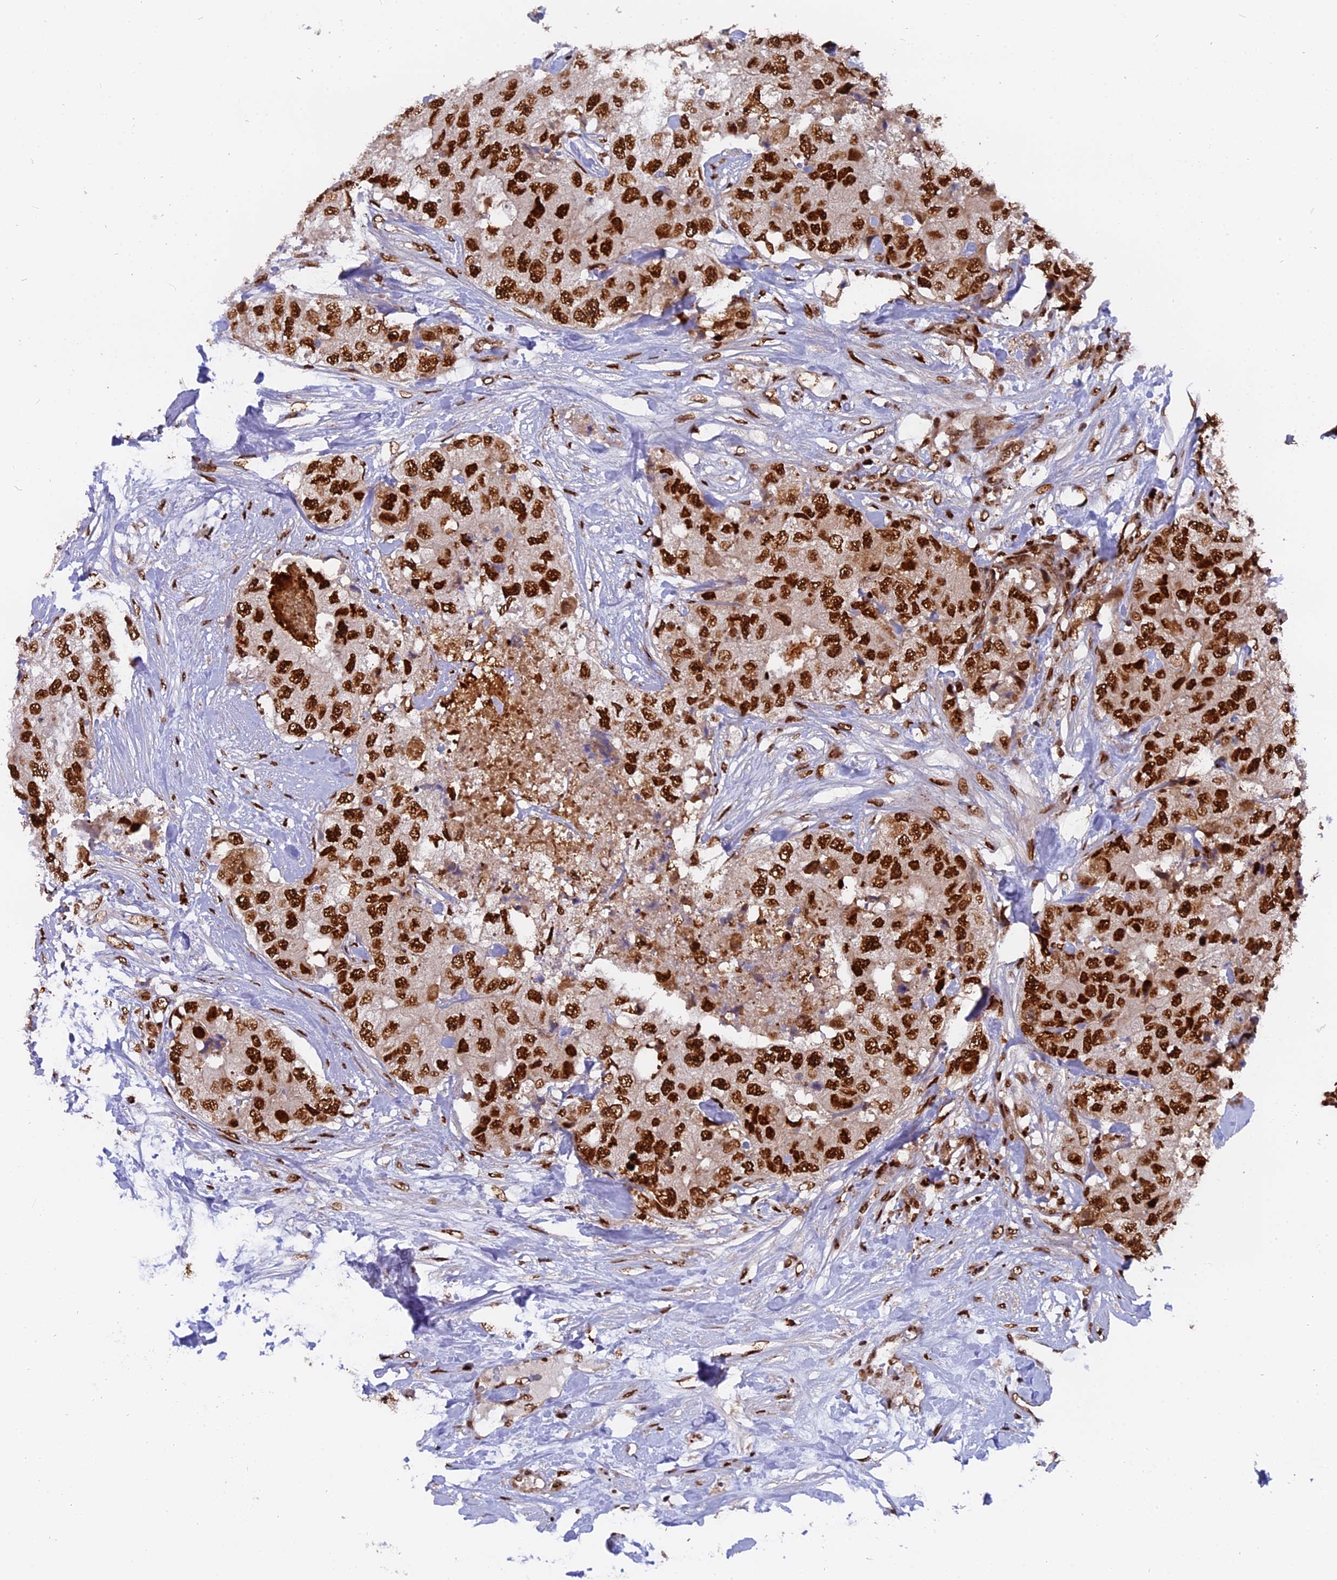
{"staining": {"intensity": "strong", "quantity": ">75%", "location": "nuclear"}, "tissue": "breast cancer", "cell_type": "Tumor cells", "image_type": "cancer", "snomed": [{"axis": "morphology", "description": "Duct carcinoma"}, {"axis": "topography", "description": "Breast"}], "caption": "Human breast cancer stained with a brown dye shows strong nuclear positive positivity in approximately >75% of tumor cells.", "gene": "RAMAC", "patient": {"sex": "female", "age": 62}}